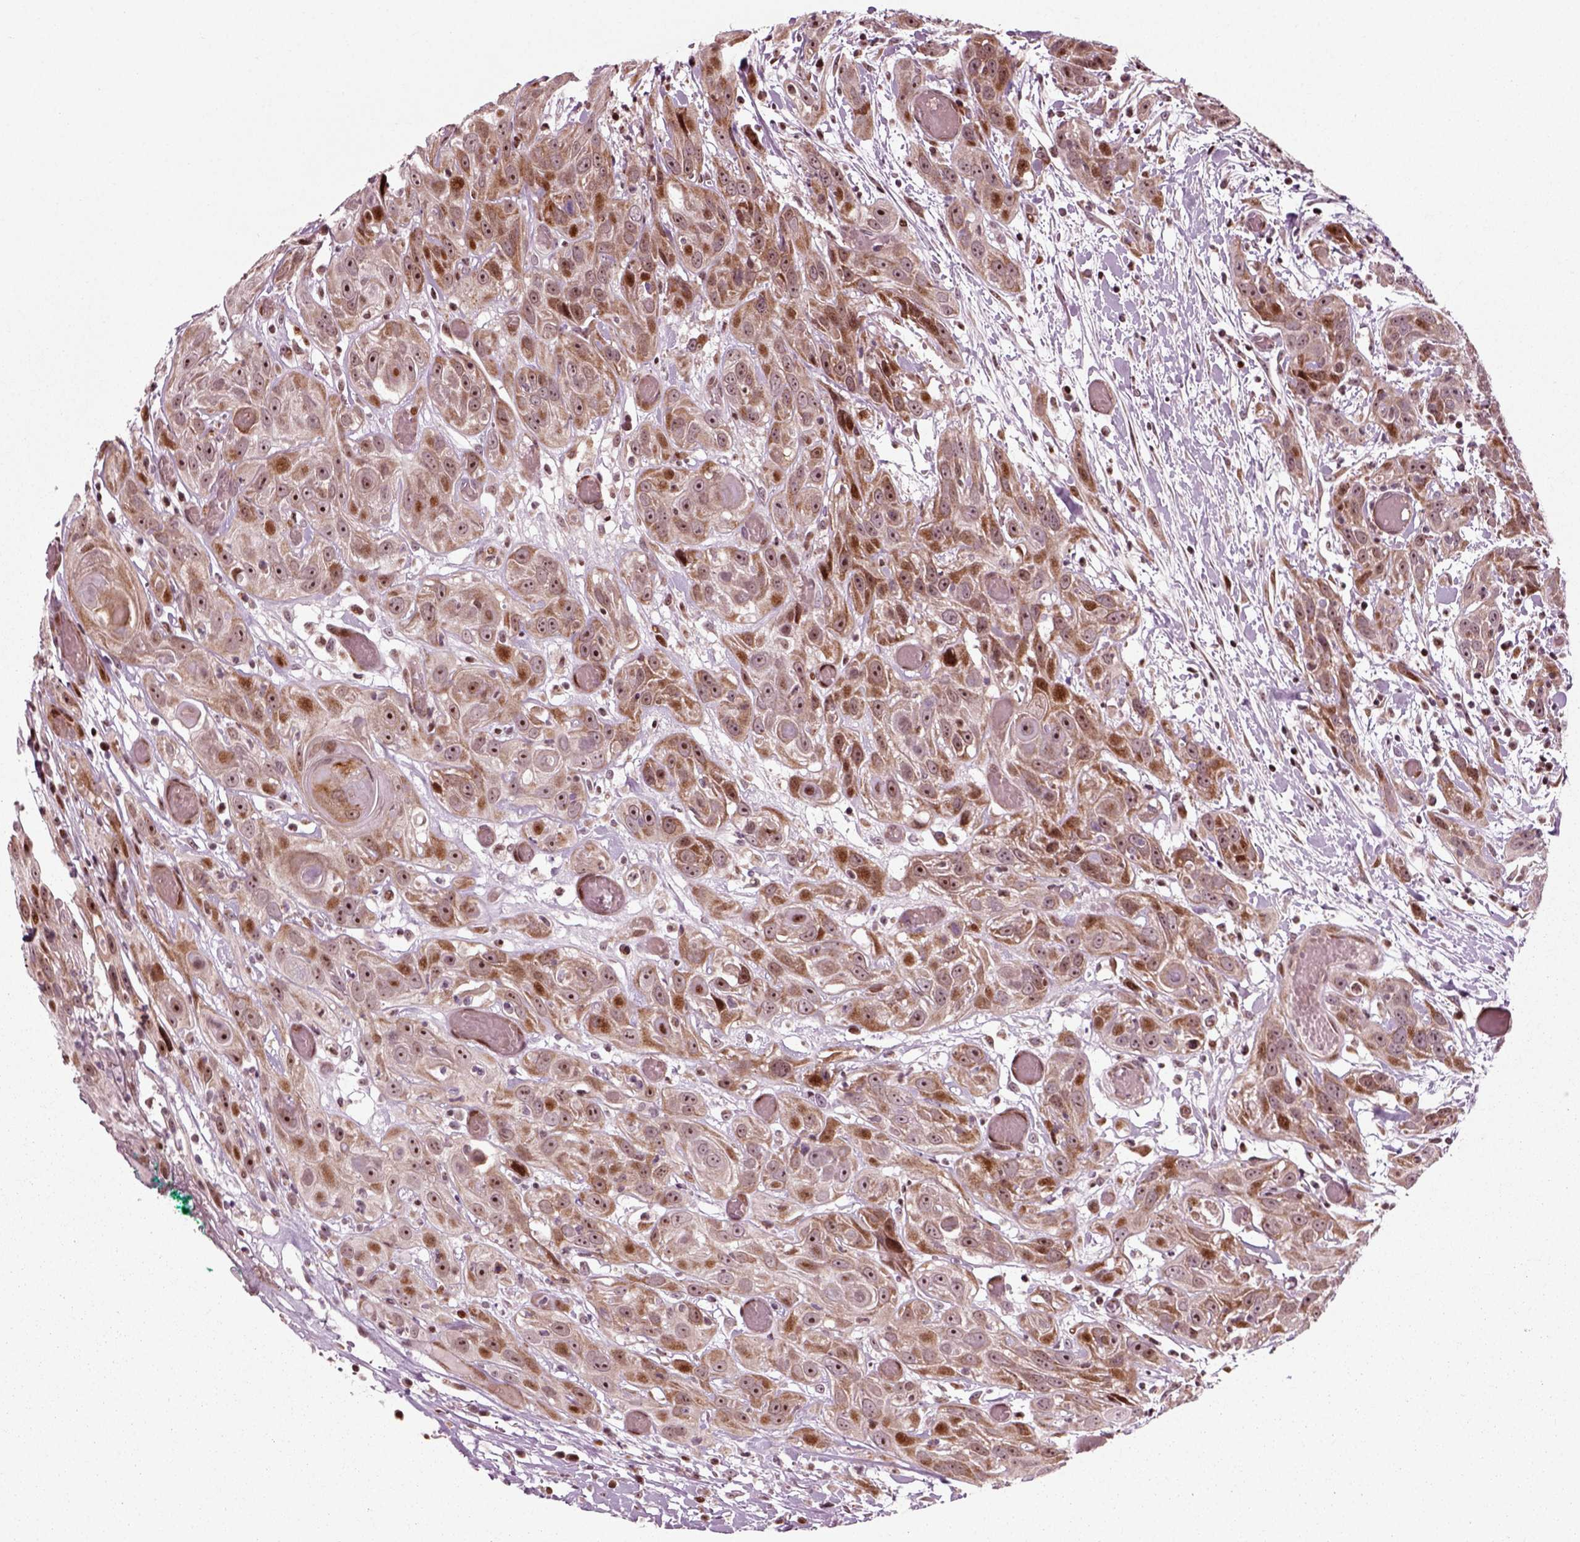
{"staining": {"intensity": "strong", "quantity": "25%-75%", "location": "cytoplasmic/membranous,nuclear"}, "tissue": "head and neck cancer", "cell_type": "Tumor cells", "image_type": "cancer", "snomed": [{"axis": "morphology", "description": "Normal tissue, NOS"}, {"axis": "morphology", "description": "Squamous cell carcinoma, NOS"}, {"axis": "topography", "description": "Oral tissue"}, {"axis": "topography", "description": "Salivary gland"}, {"axis": "topography", "description": "Head-Neck"}], "caption": "A high amount of strong cytoplasmic/membranous and nuclear staining is seen in about 25%-75% of tumor cells in head and neck cancer (squamous cell carcinoma) tissue.", "gene": "CDC14A", "patient": {"sex": "female", "age": 62}}